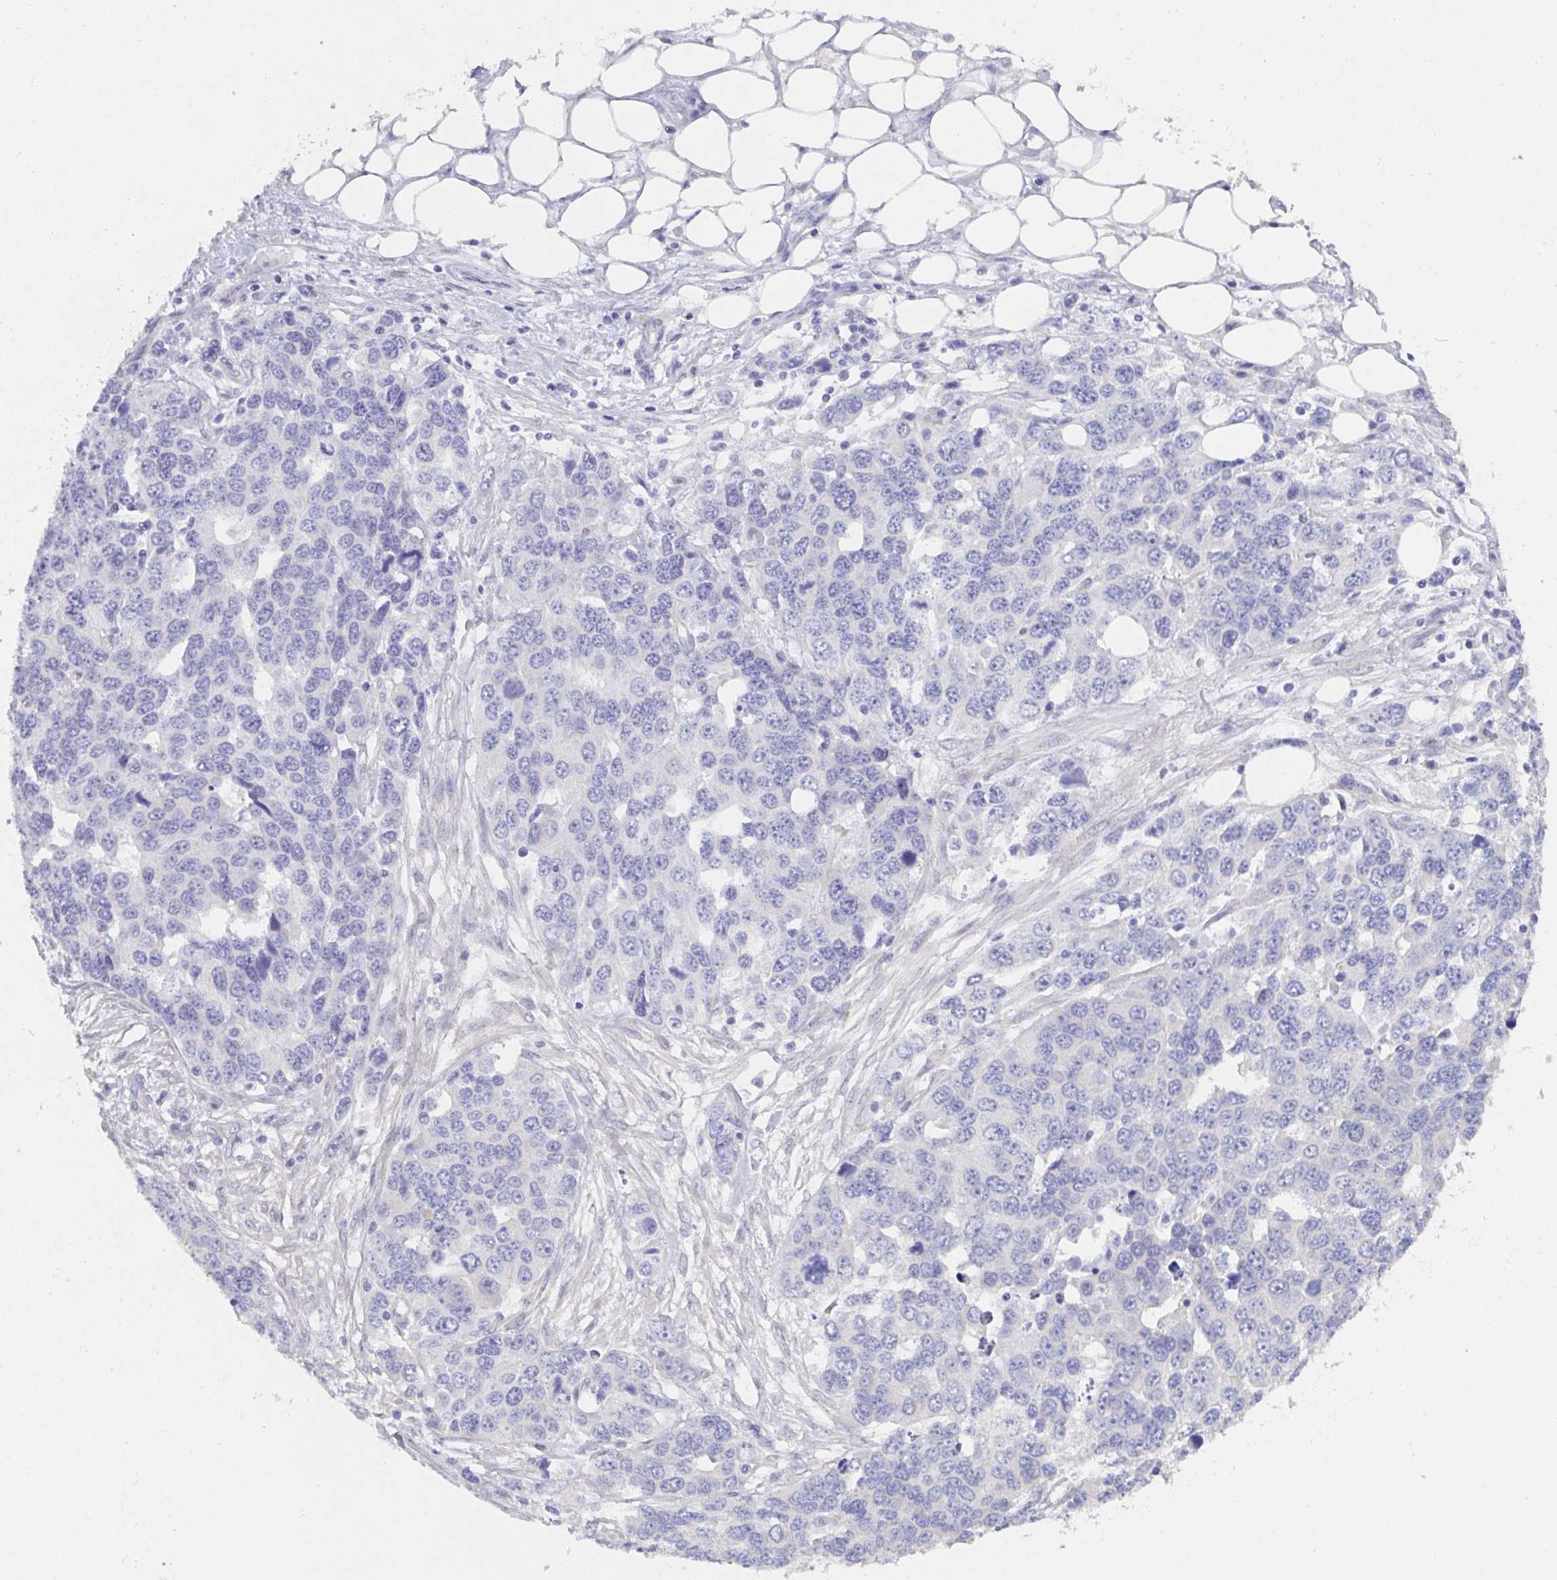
{"staining": {"intensity": "negative", "quantity": "none", "location": "none"}, "tissue": "ovarian cancer", "cell_type": "Tumor cells", "image_type": "cancer", "snomed": [{"axis": "morphology", "description": "Cystadenocarcinoma, serous, NOS"}, {"axis": "topography", "description": "Ovary"}], "caption": "IHC of ovarian cancer (serous cystadenocarcinoma) displays no expression in tumor cells.", "gene": "FBXO47", "patient": {"sex": "female", "age": 76}}